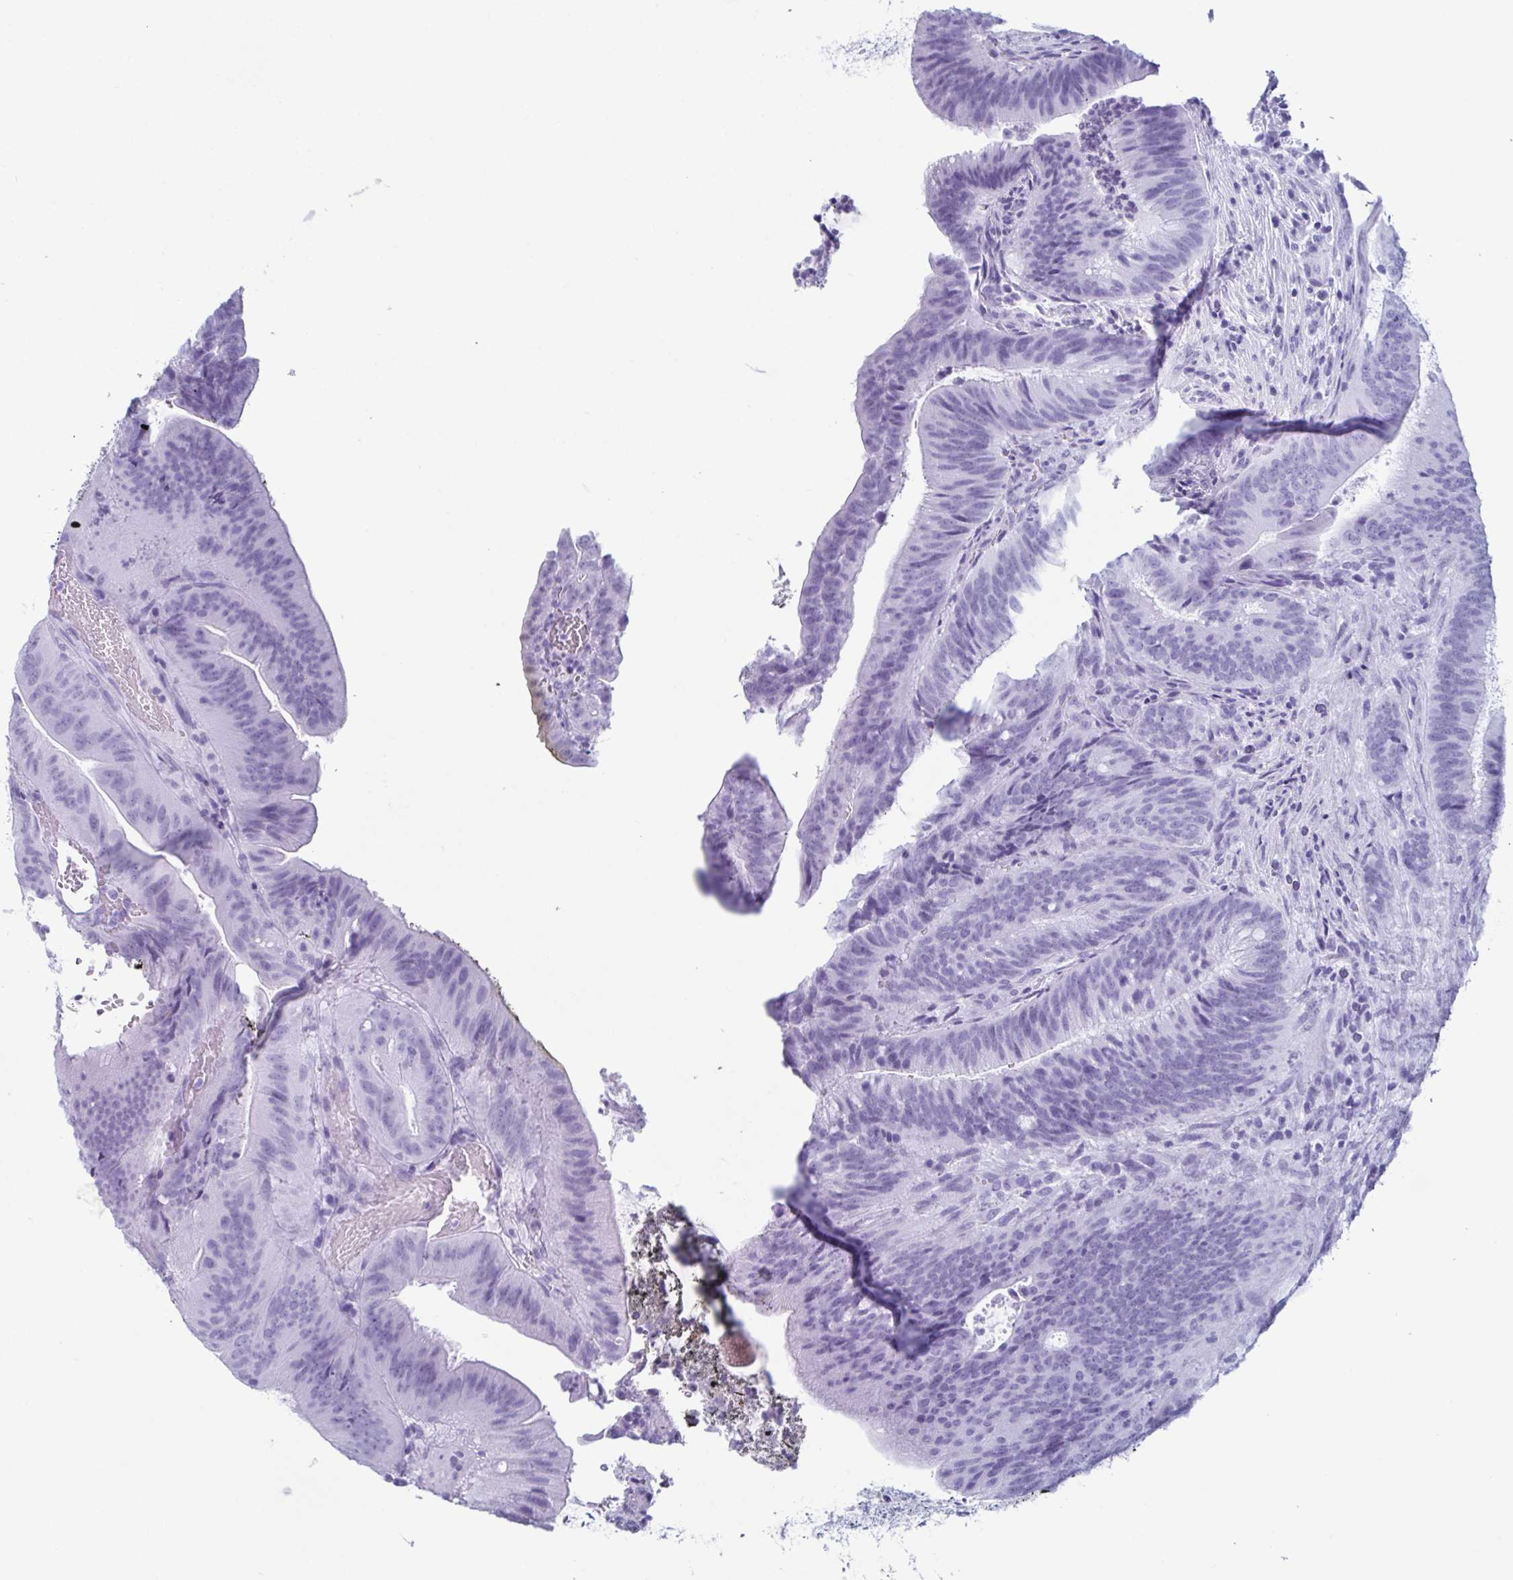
{"staining": {"intensity": "negative", "quantity": "none", "location": "none"}, "tissue": "colorectal cancer", "cell_type": "Tumor cells", "image_type": "cancer", "snomed": [{"axis": "morphology", "description": "Adenocarcinoma, NOS"}, {"axis": "topography", "description": "Colon"}], "caption": "DAB immunohistochemical staining of colorectal adenocarcinoma demonstrates no significant positivity in tumor cells.", "gene": "ENKUR", "patient": {"sex": "female", "age": 43}}